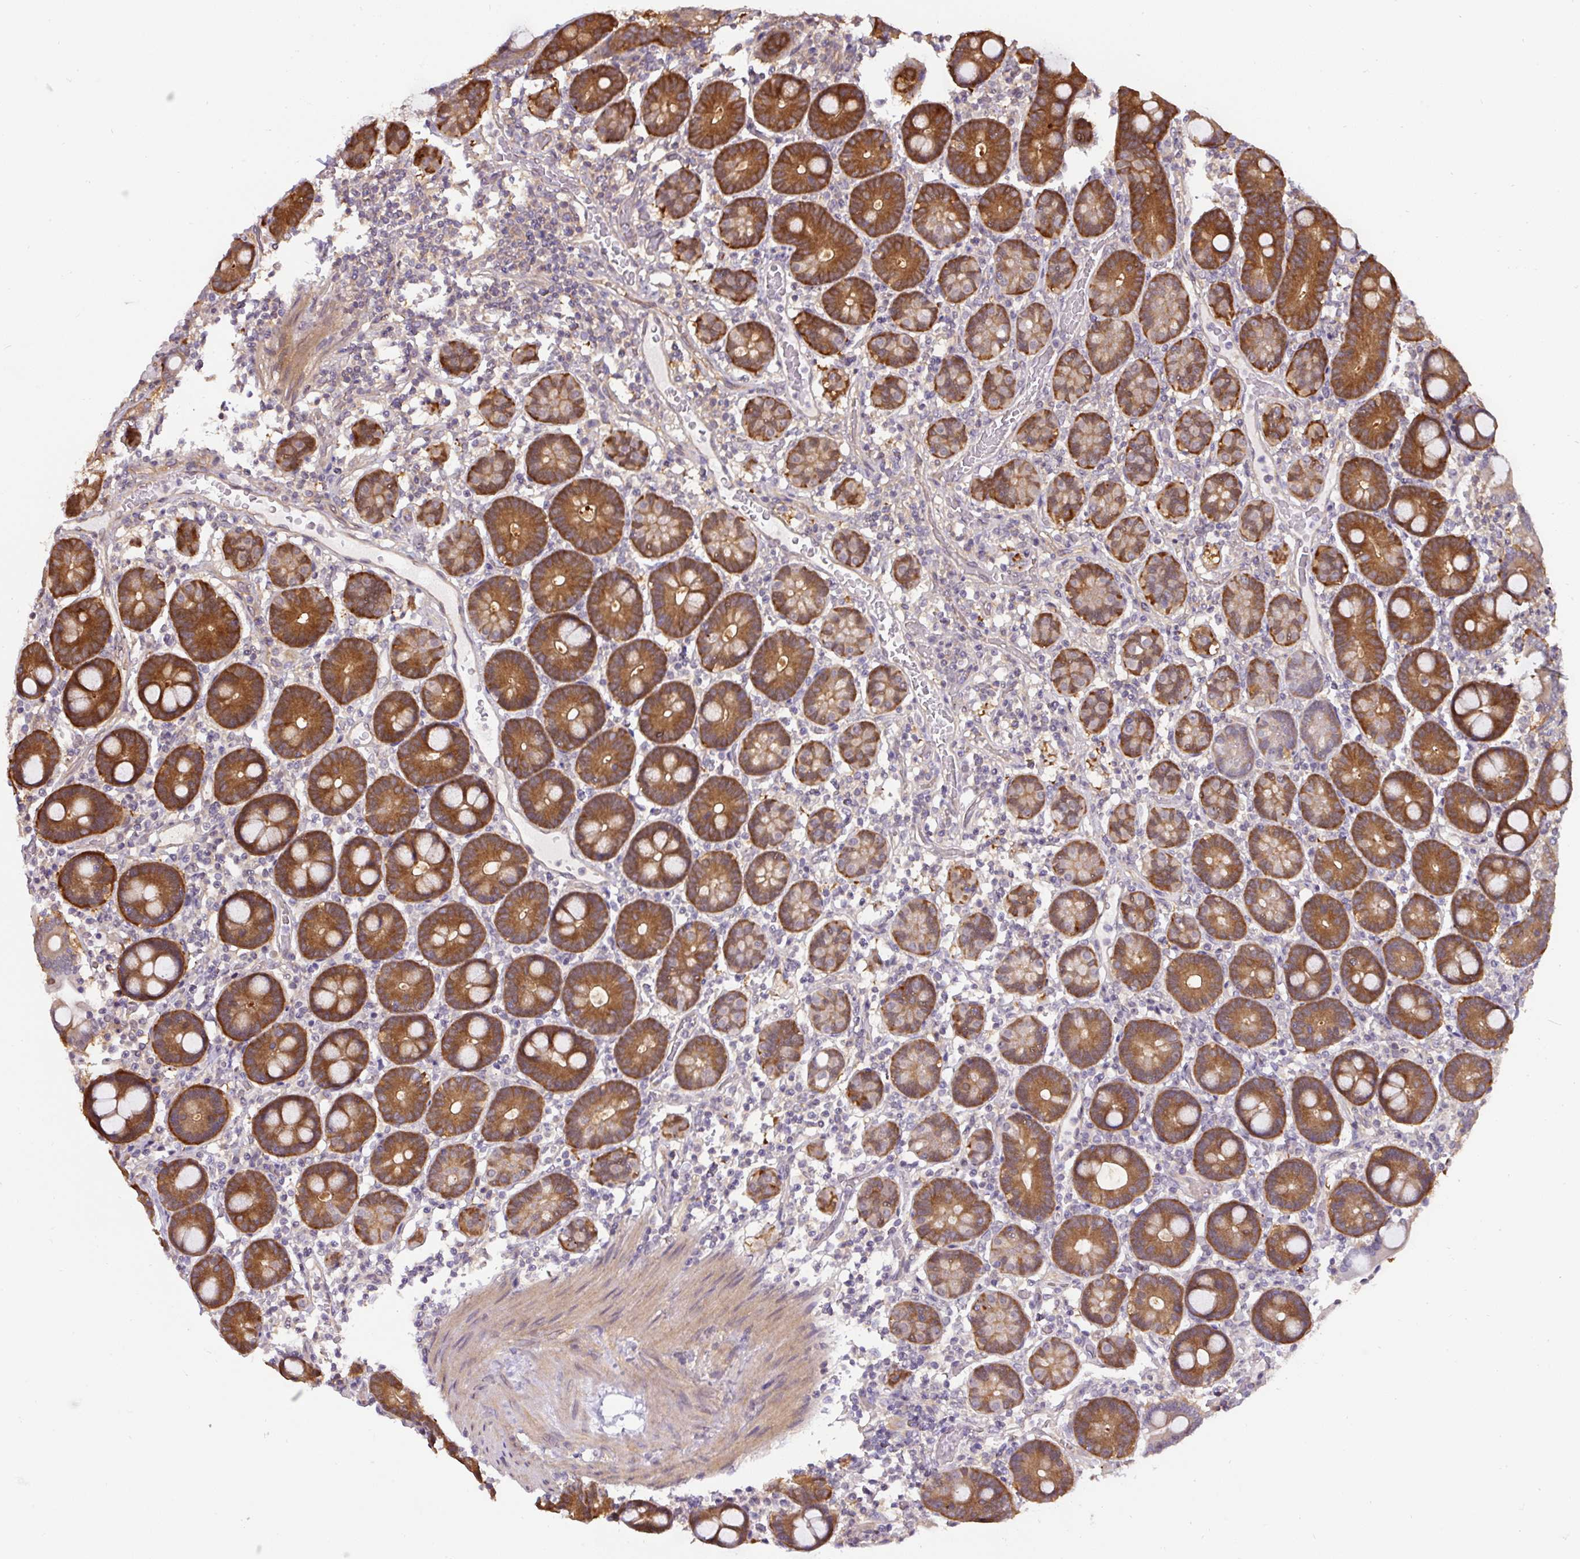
{"staining": {"intensity": "strong", "quantity": "25%-75%", "location": "nuclear"}, "tissue": "duodenum", "cell_type": "Glandular cells", "image_type": "normal", "snomed": [{"axis": "morphology", "description": "Normal tissue, NOS"}, {"axis": "topography", "description": "Duodenum"}], "caption": "A photomicrograph of duodenum stained for a protein shows strong nuclear brown staining in glandular cells.", "gene": "ST13", "patient": {"sex": "male", "age": 55}}